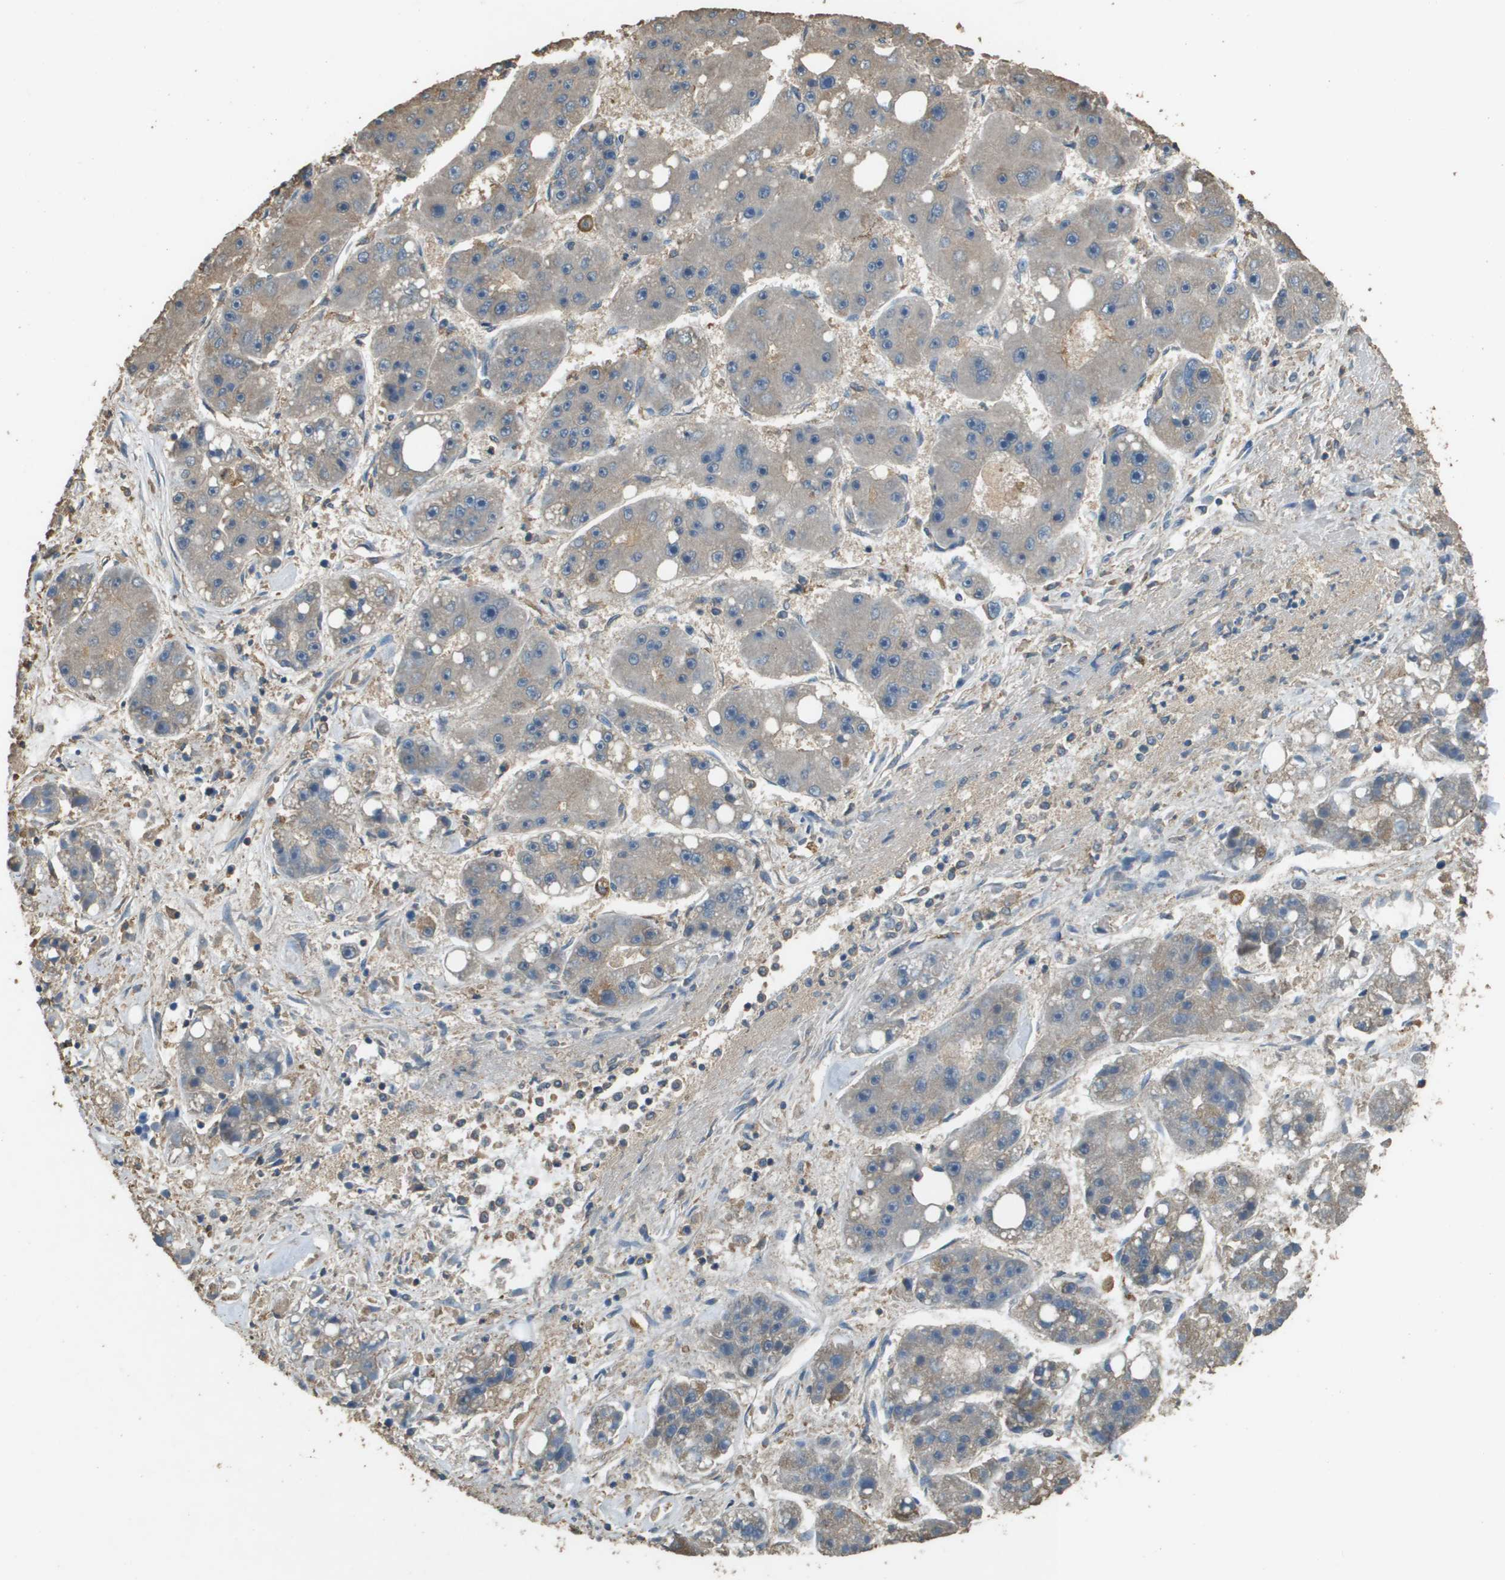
{"staining": {"intensity": "weak", "quantity": "<25%", "location": "cytoplasmic/membranous"}, "tissue": "liver cancer", "cell_type": "Tumor cells", "image_type": "cancer", "snomed": [{"axis": "morphology", "description": "Carcinoma, Hepatocellular, NOS"}, {"axis": "topography", "description": "Liver"}], "caption": "A high-resolution micrograph shows immunohistochemistry staining of liver cancer (hepatocellular carcinoma), which reveals no significant expression in tumor cells.", "gene": "MS4A7", "patient": {"sex": "female", "age": 61}}